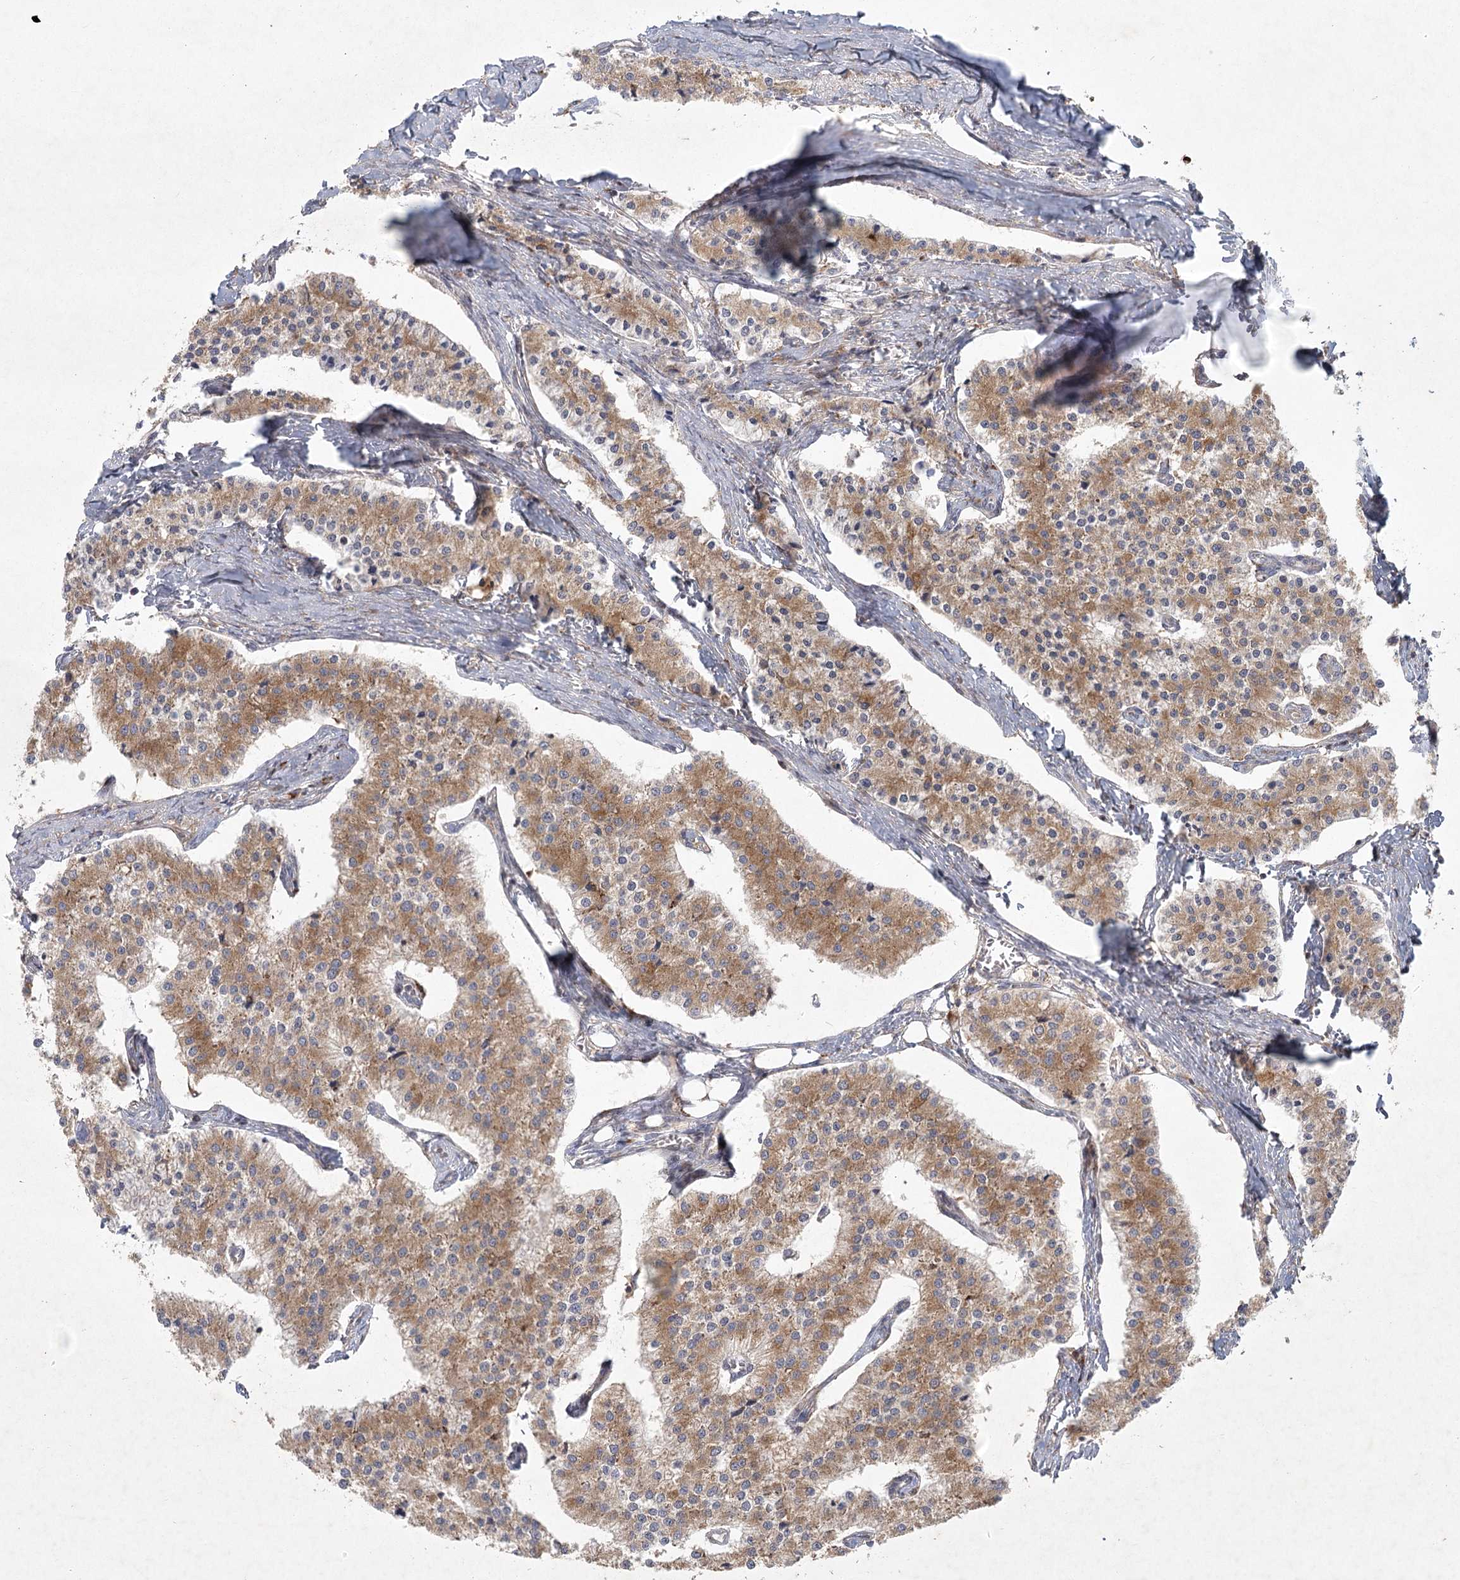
{"staining": {"intensity": "moderate", "quantity": ">75%", "location": "cytoplasmic/membranous"}, "tissue": "carcinoid", "cell_type": "Tumor cells", "image_type": "cancer", "snomed": [{"axis": "morphology", "description": "Carcinoid, malignant, NOS"}, {"axis": "topography", "description": "Colon"}], "caption": "Tumor cells display moderate cytoplasmic/membranous staining in about >75% of cells in carcinoid (malignant). (IHC, brightfield microscopy, high magnification).", "gene": "FAM110C", "patient": {"sex": "female", "age": 52}}